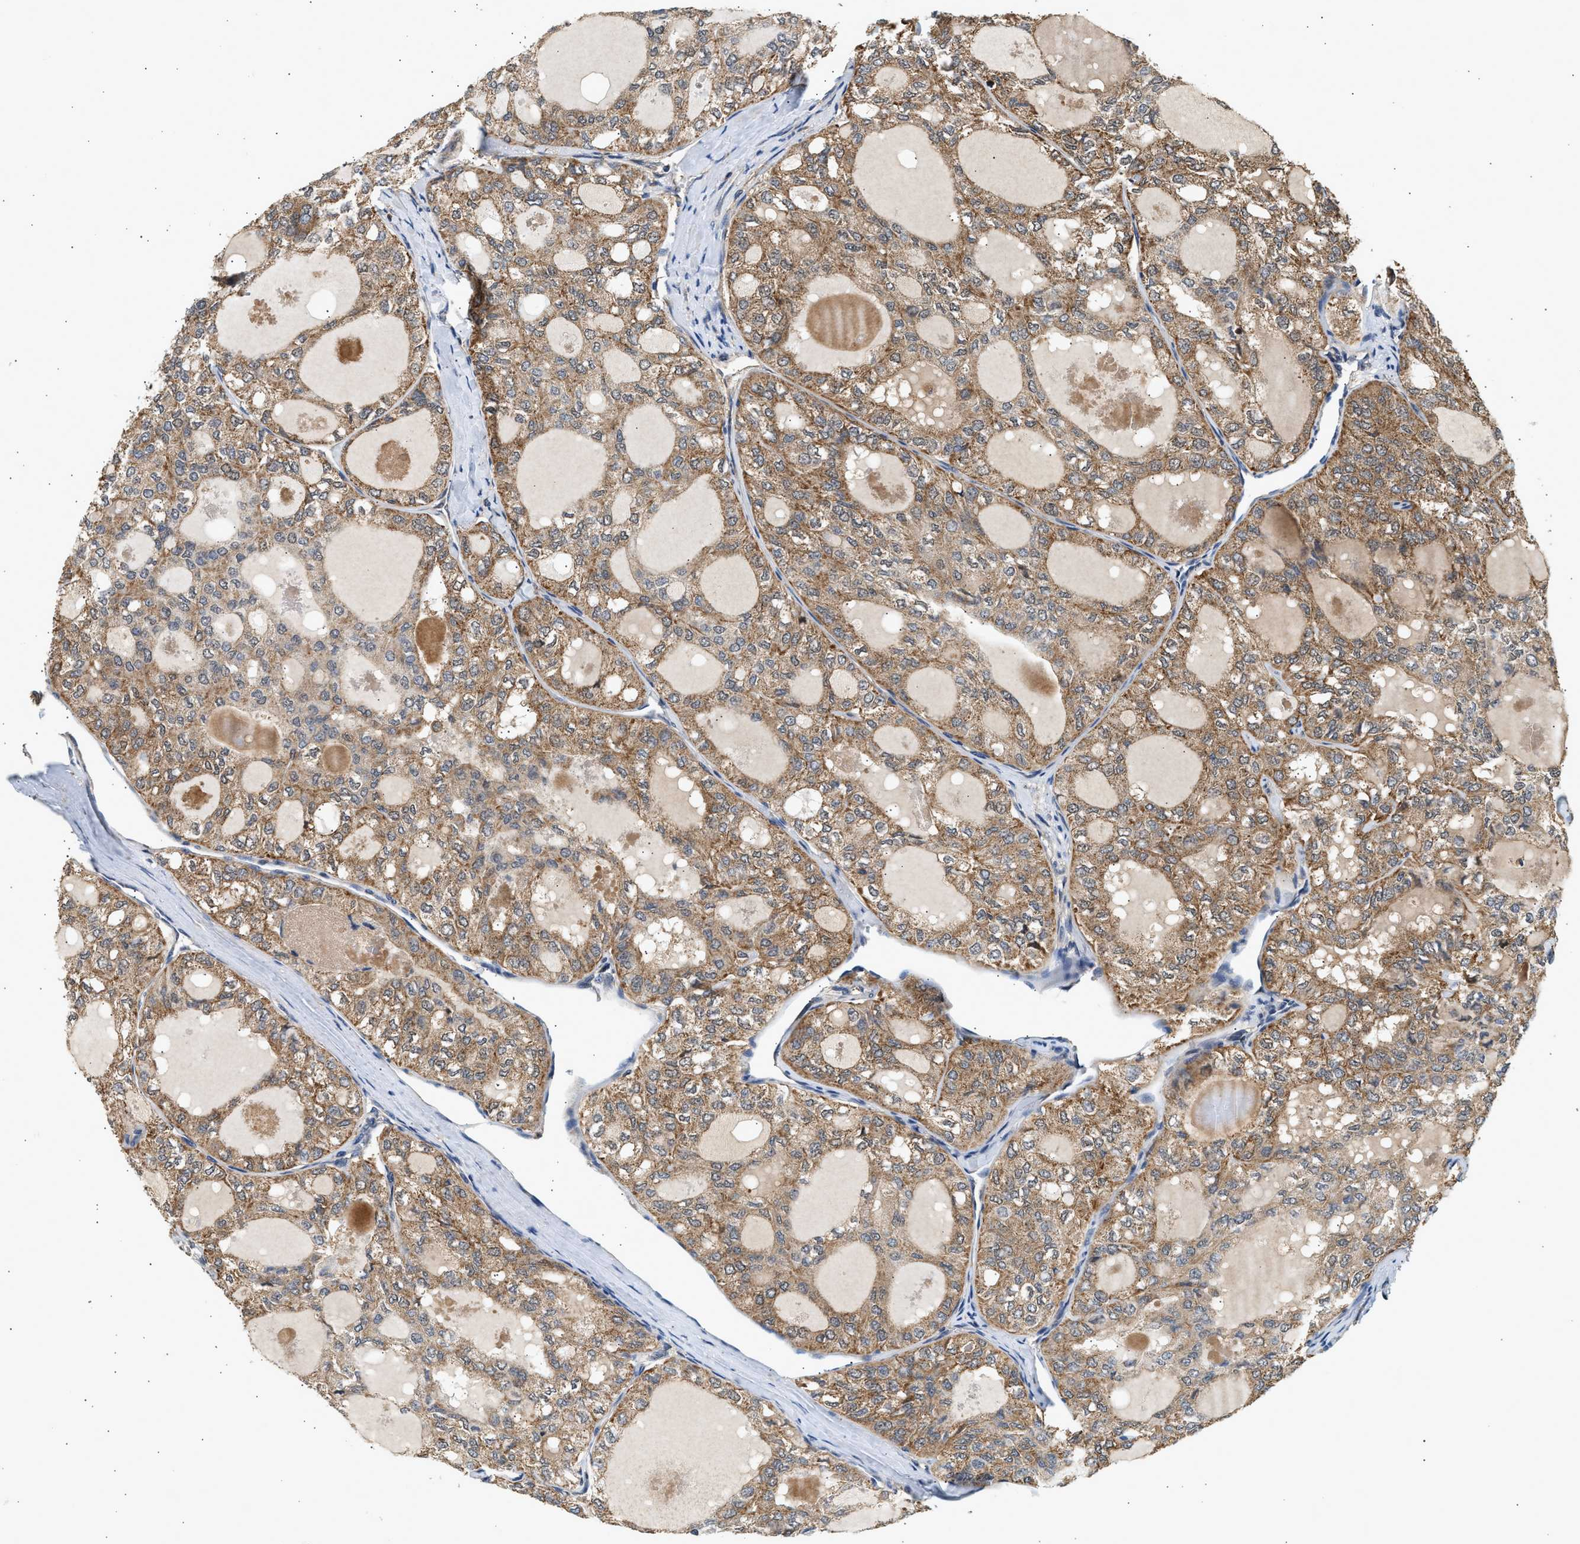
{"staining": {"intensity": "moderate", "quantity": ">75%", "location": "cytoplasmic/membranous"}, "tissue": "thyroid cancer", "cell_type": "Tumor cells", "image_type": "cancer", "snomed": [{"axis": "morphology", "description": "Follicular adenoma carcinoma, NOS"}, {"axis": "topography", "description": "Thyroid gland"}], "caption": "This image displays immunohistochemistry (IHC) staining of human thyroid cancer (follicular adenoma carcinoma), with medium moderate cytoplasmic/membranous expression in about >75% of tumor cells.", "gene": "DUSP14", "patient": {"sex": "male", "age": 75}}